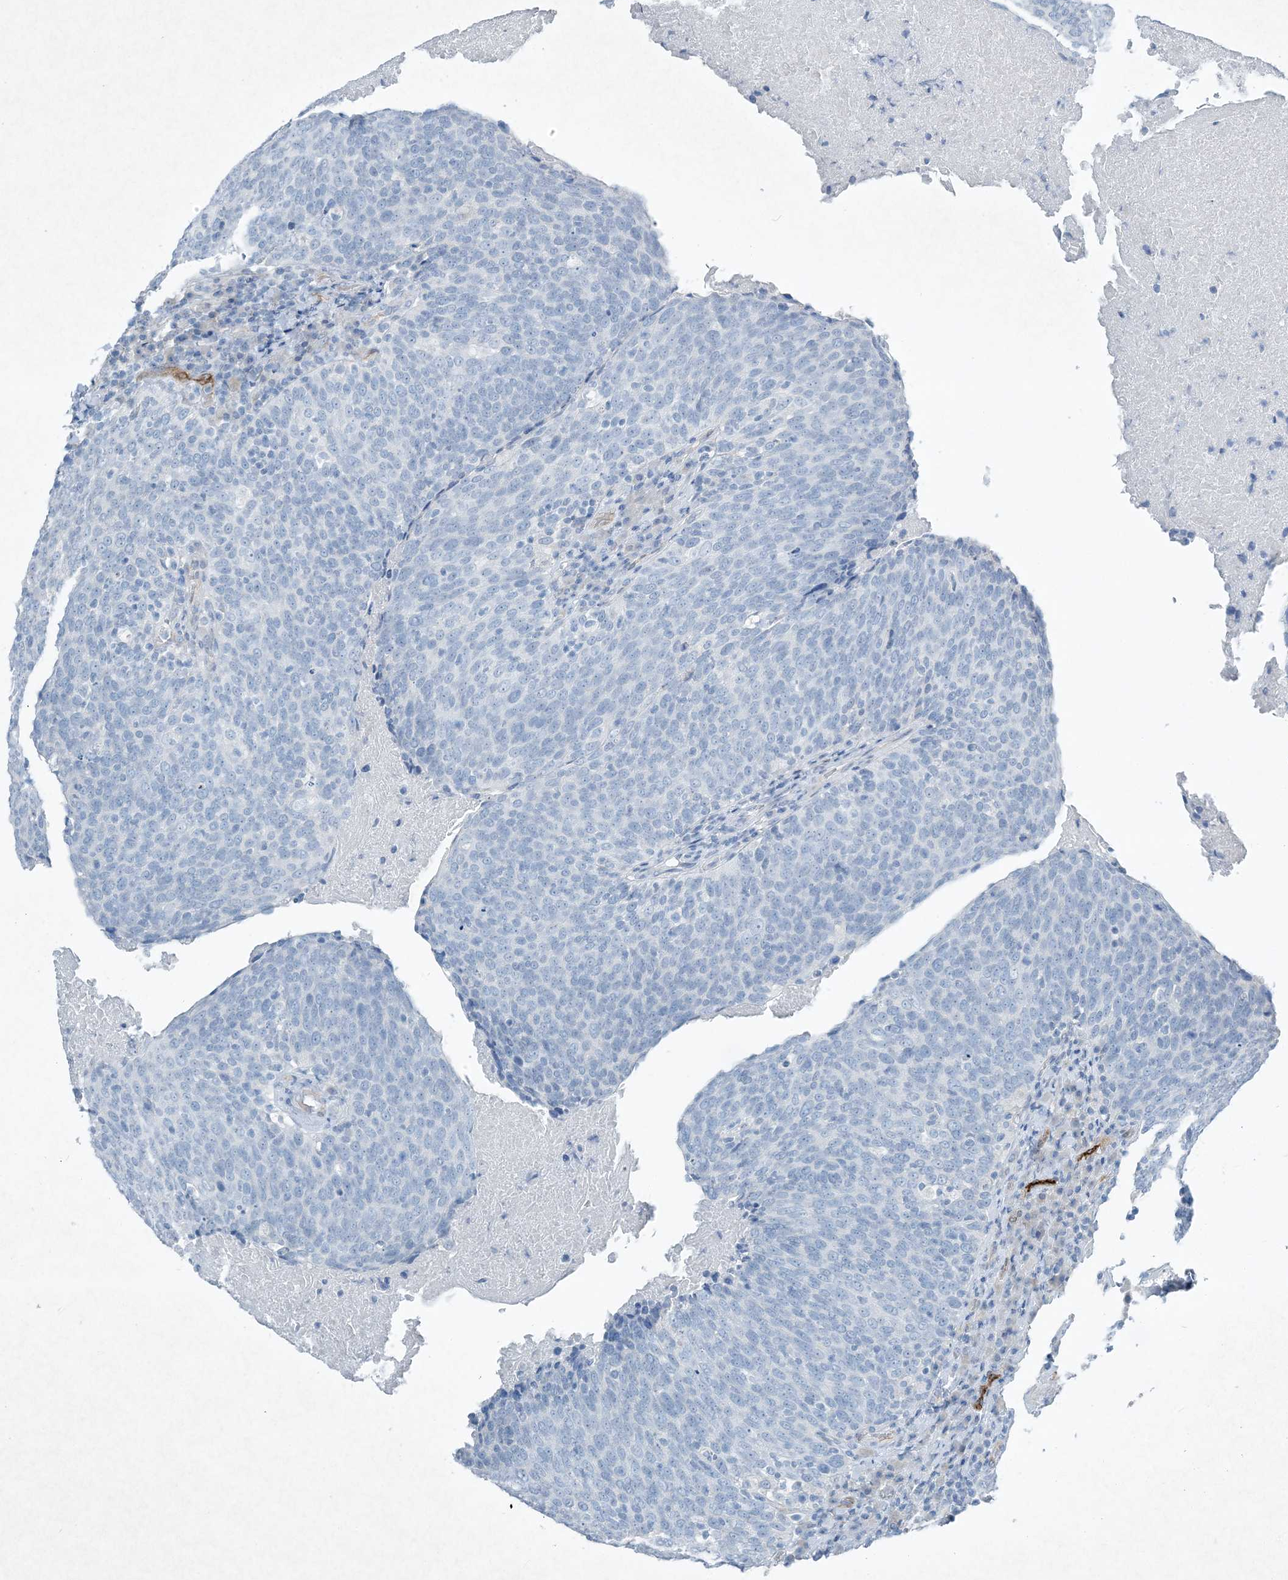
{"staining": {"intensity": "negative", "quantity": "none", "location": "none"}, "tissue": "head and neck cancer", "cell_type": "Tumor cells", "image_type": "cancer", "snomed": [{"axis": "morphology", "description": "Squamous cell carcinoma, NOS"}, {"axis": "morphology", "description": "Squamous cell carcinoma, metastatic, NOS"}, {"axis": "topography", "description": "Lymph node"}, {"axis": "topography", "description": "Head-Neck"}], "caption": "An IHC photomicrograph of head and neck metastatic squamous cell carcinoma is shown. There is no staining in tumor cells of head and neck metastatic squamous cell carcinoma.", "gene": "PGM5", "patient": {"sex": "male", "age": 62}}